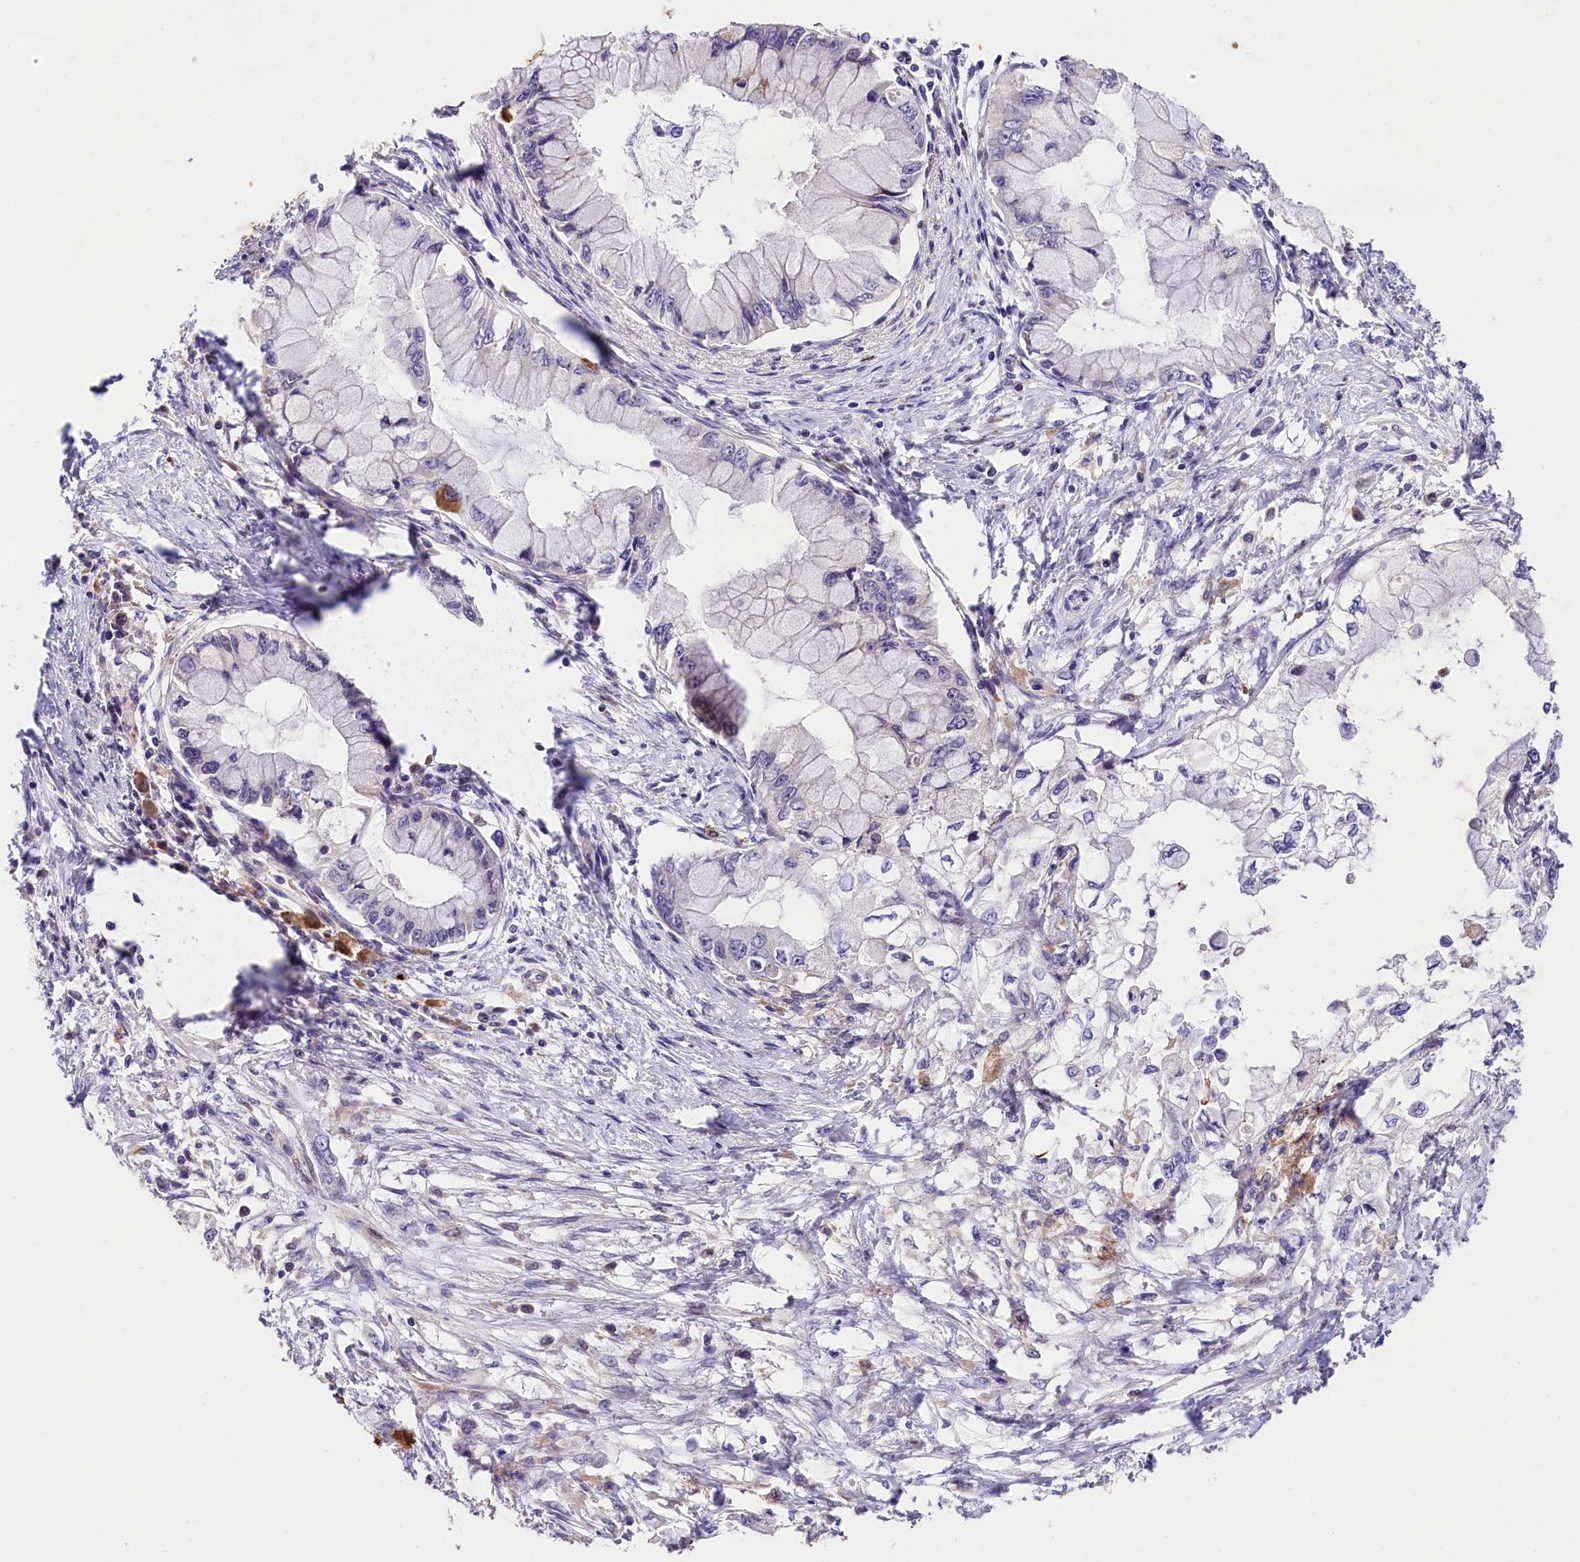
{"staining": {"intensity": "negative", "quantity": "none", "location": "none"}, "tissue": "pancreatic cancer", "cell_type": "Tumor cells", "image_type": "cancer", "snomed": [{"axis": "morphology", "description": "Adenocarcinoma, NOS"}, {"axis": "topography", "description": "Pancreas"}], "caption": "This is a histopathology image of immunohistochemistry staining of pancreatic adenocarcinoma, which shows no expression in tumor cells.", "gene": "CACNA1H", "patient": {"sex": "male", "age": 48}}